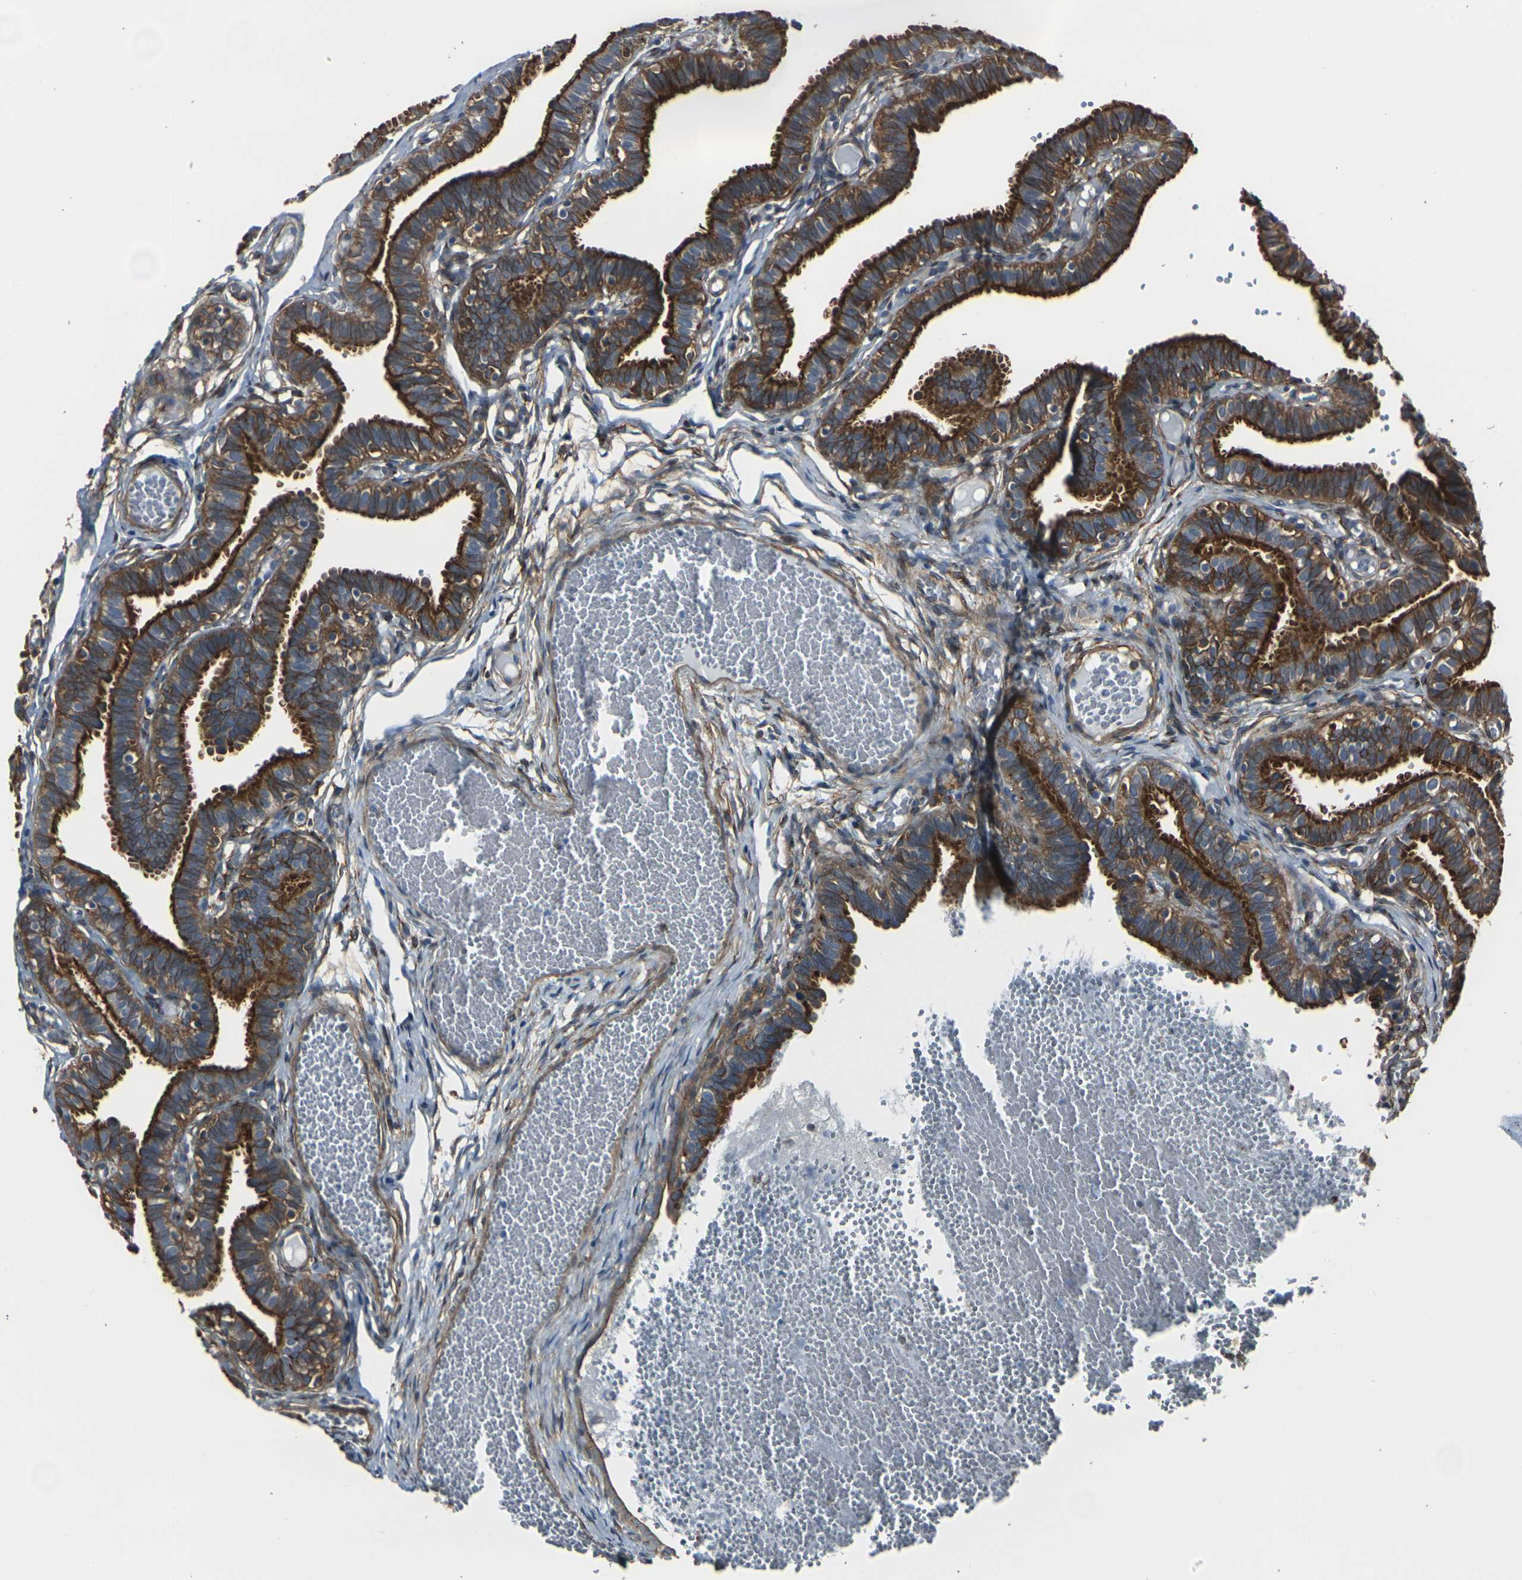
{"staining": {"intensity": "strong", "quantity": ">75%", "location": "cytoplasmic/membranous"}, "tissue": "fallopian tube", "cell_type": "Glandular cells", "image_type": "normal", "snomed": [{"axis": "morphology", "description": "Normal tissue, NOS"}, {"axis": "topography", "description": "Fallopian tube"}, {"axis": "topography", "description": "Placenta"}], "caption": "DAB (3,3'-diaminobenzidine) immunohistochemical staining of normal fallopian tube displays strong cytoplasmic/membranous protein staining in about >75% of glandular cells.", "gene": "MYOF", "patient": {"sex": "female", "age": 34}}